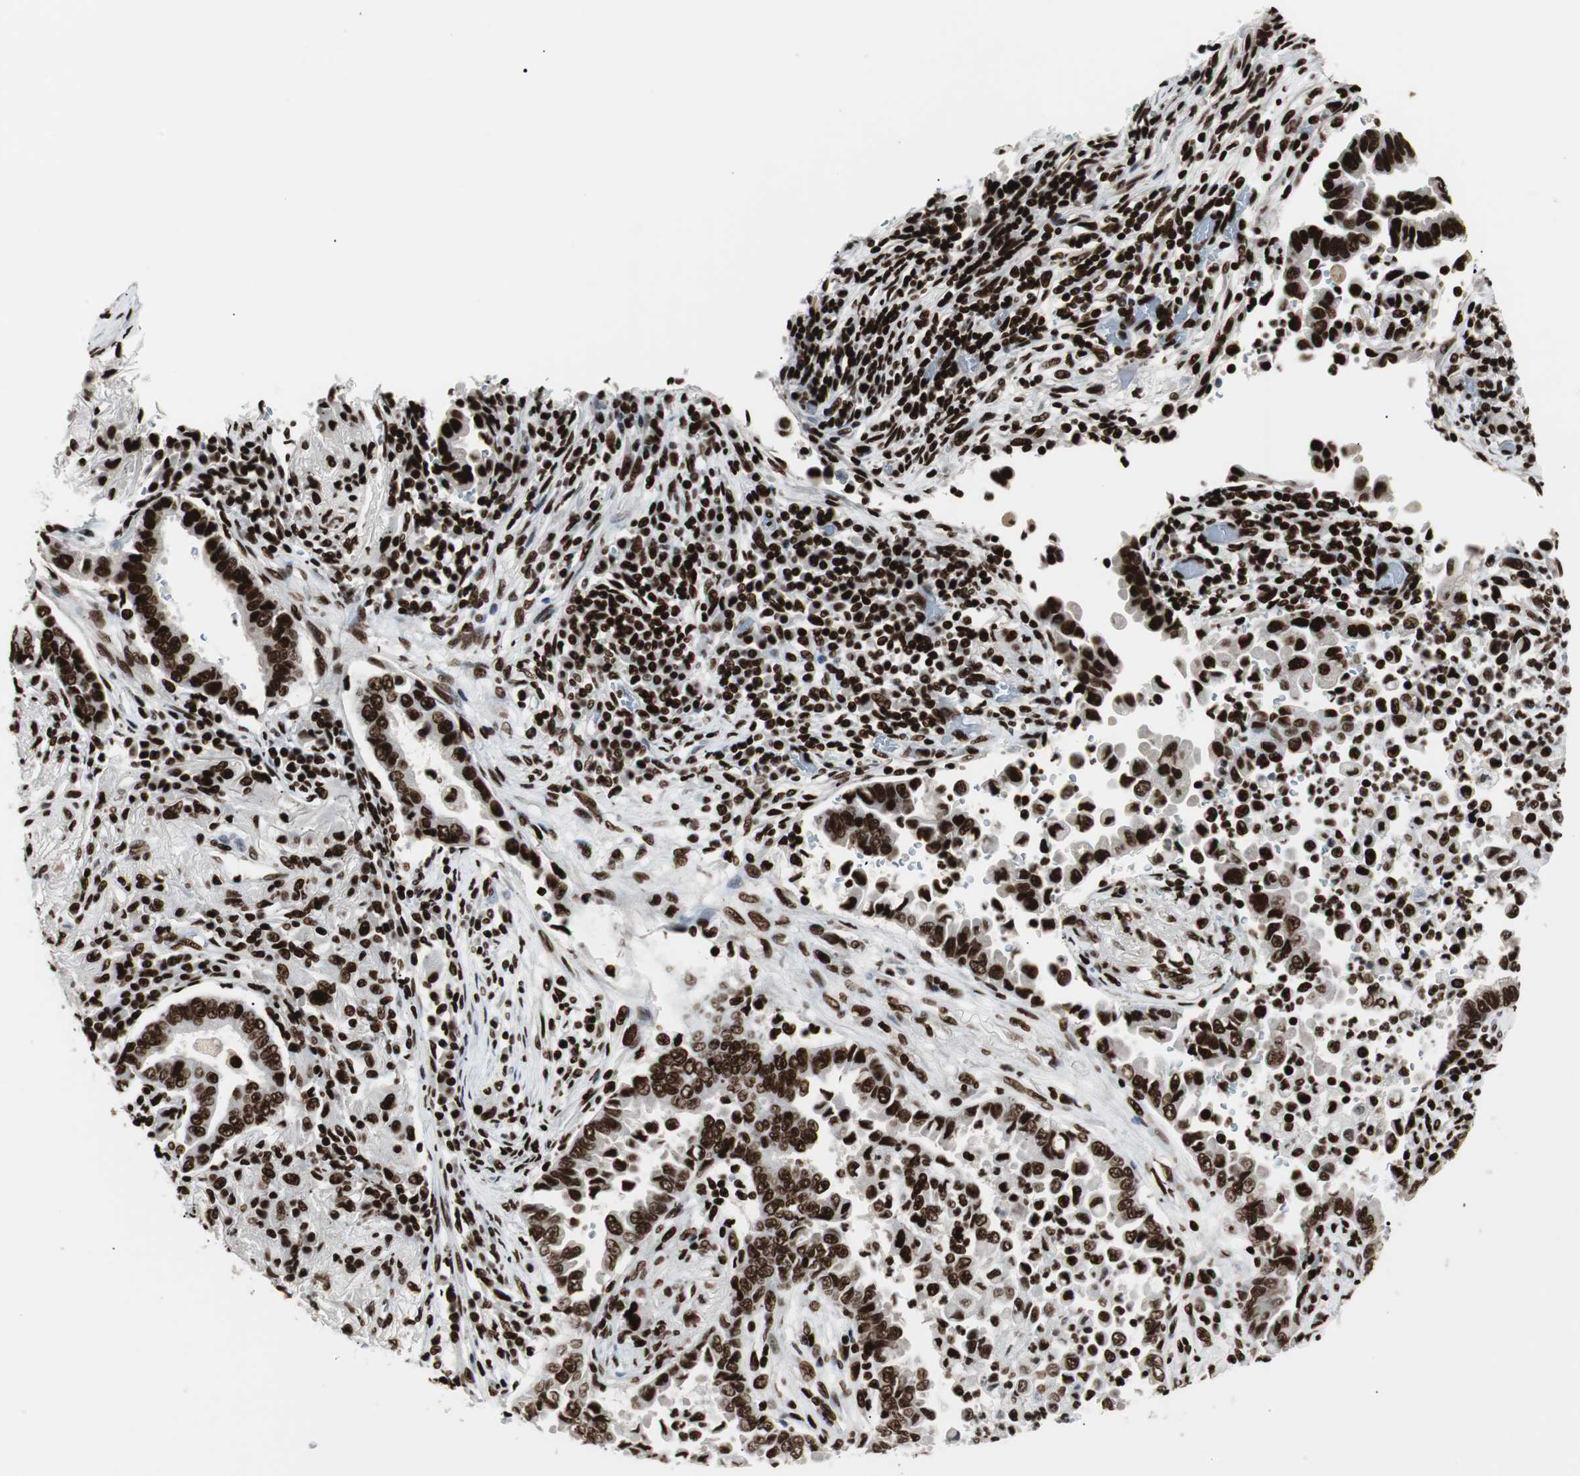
{"staining": {"intensity": "strong", "quantity": ">75%", "location": "nuclear"}, "tissue": "lung cancer", "cell_type": "Tumor cells", "image_type": "cancer", "snomed": [{"axis": "morphology", "description": "Normal tissue, NOS"}, {"axis": "morphology", "description": "Inflammation, NOS"}, {"axis": "morphology", "description": "Adenocarcinoma, NOS"}, {"axis": "topography", "description": "Lung"}], "caption": "IHC (DAB (3,3'-diaminobenzidine)) staining of human adenocarcinoma (lung) reveals strong nuclear protein staining in about >75% of tumor cells. Immunohistochemistry stains the protein of interest in brown and the nuclei are stained blue.", "gene": "MTA2", "patient": {"sex": "female", "age": 64}}